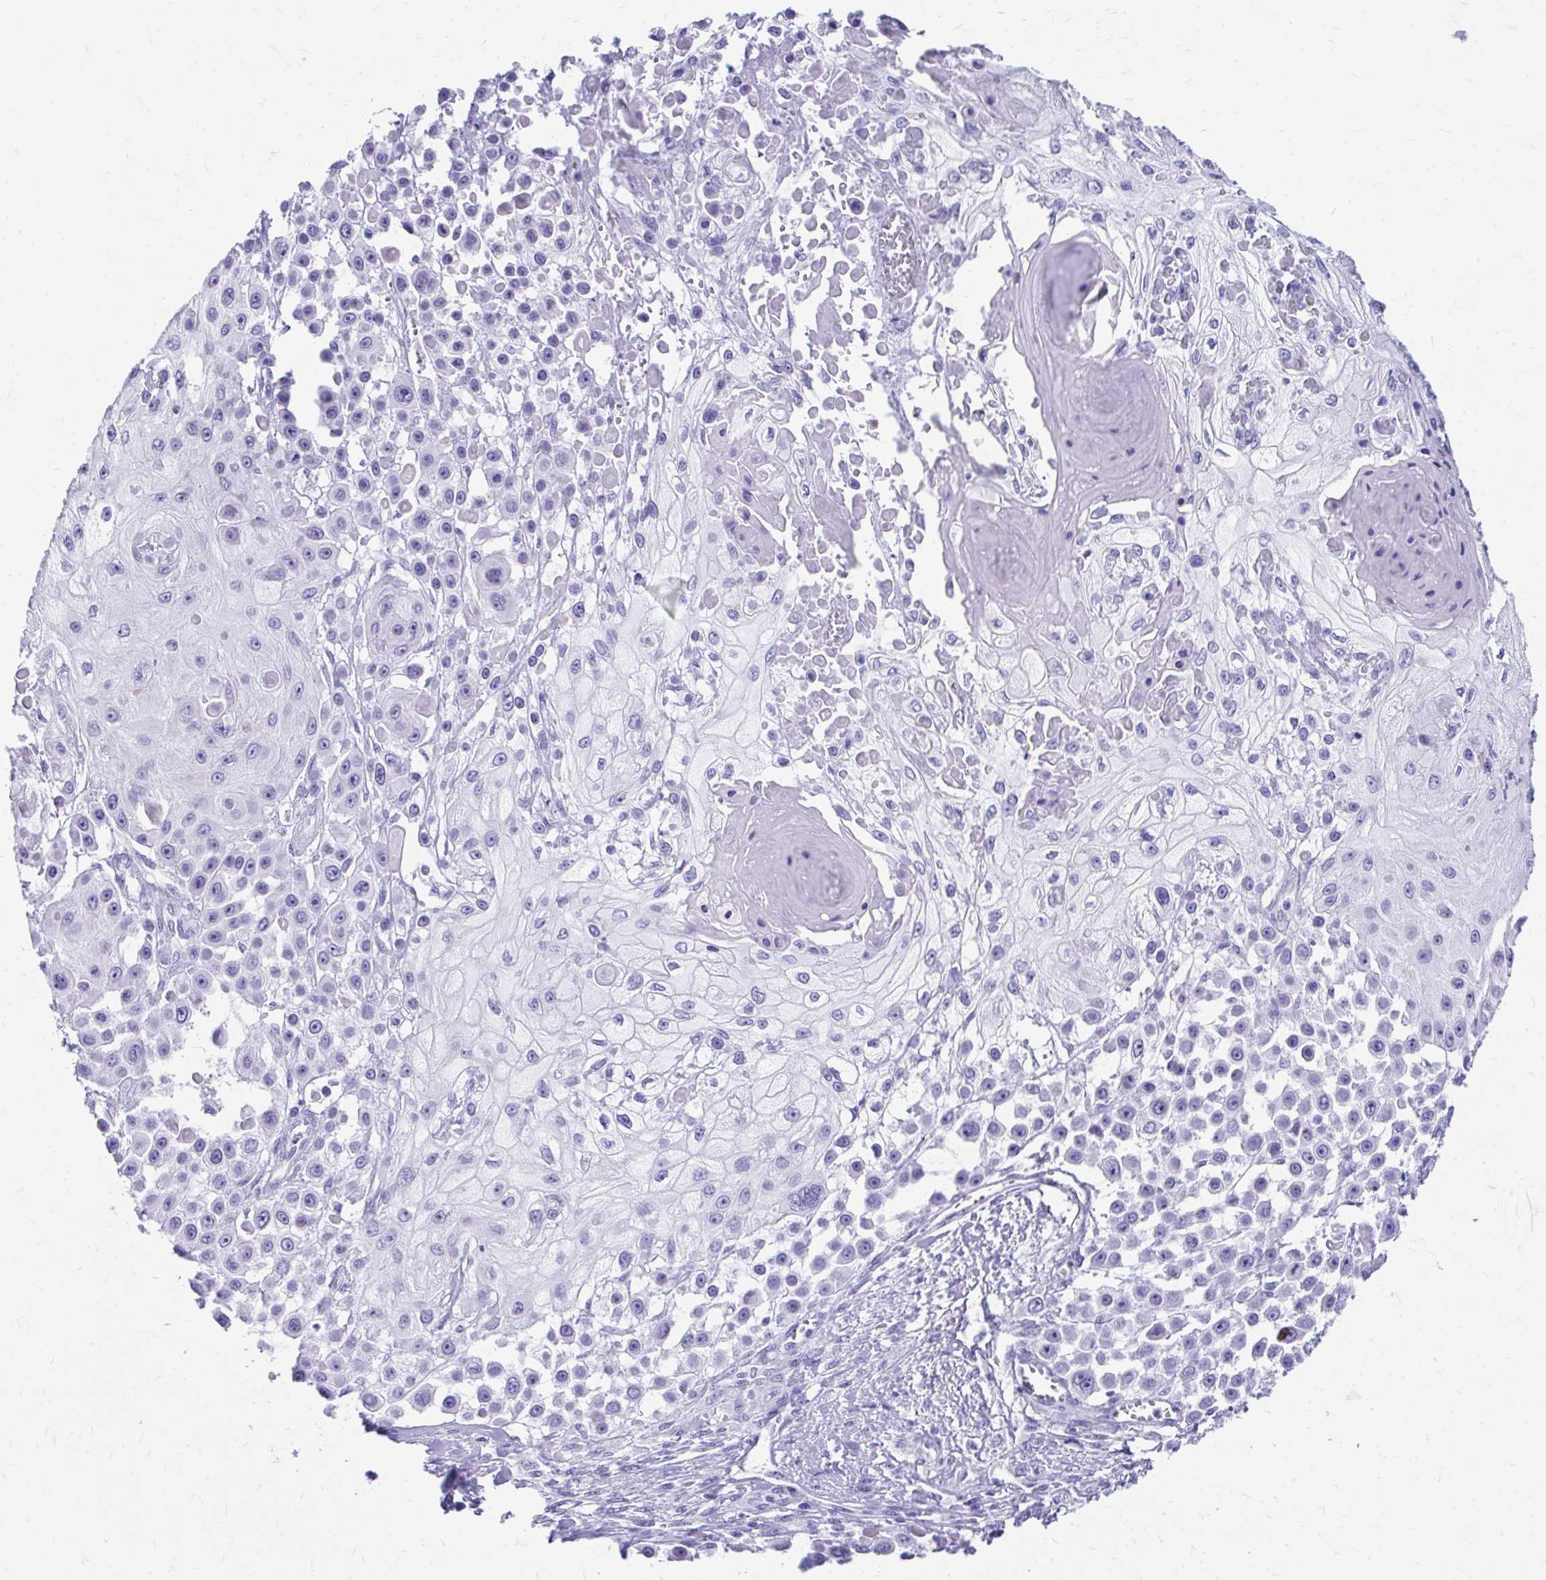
{"staining": {"intensity": "negative", "quantity": "none", "location": "none"}, "tissue": "skin cancer", "cell_type": "Tumor cells", "image_type": "cancer", "snomed": [{"axis": "morphology", "description": "Squamous cell carcinoma, NOS"}, {"axis": "topography", "description": "Skin"}], "caption": "High power microscopy histopathology image of an immunohistochemistry micrograph of squamous cell carcinoma (skin), revealing no significant positivity in tumor cells.", "gene": "KRIT1", "patient": {"sex": "male", "age": 67}}